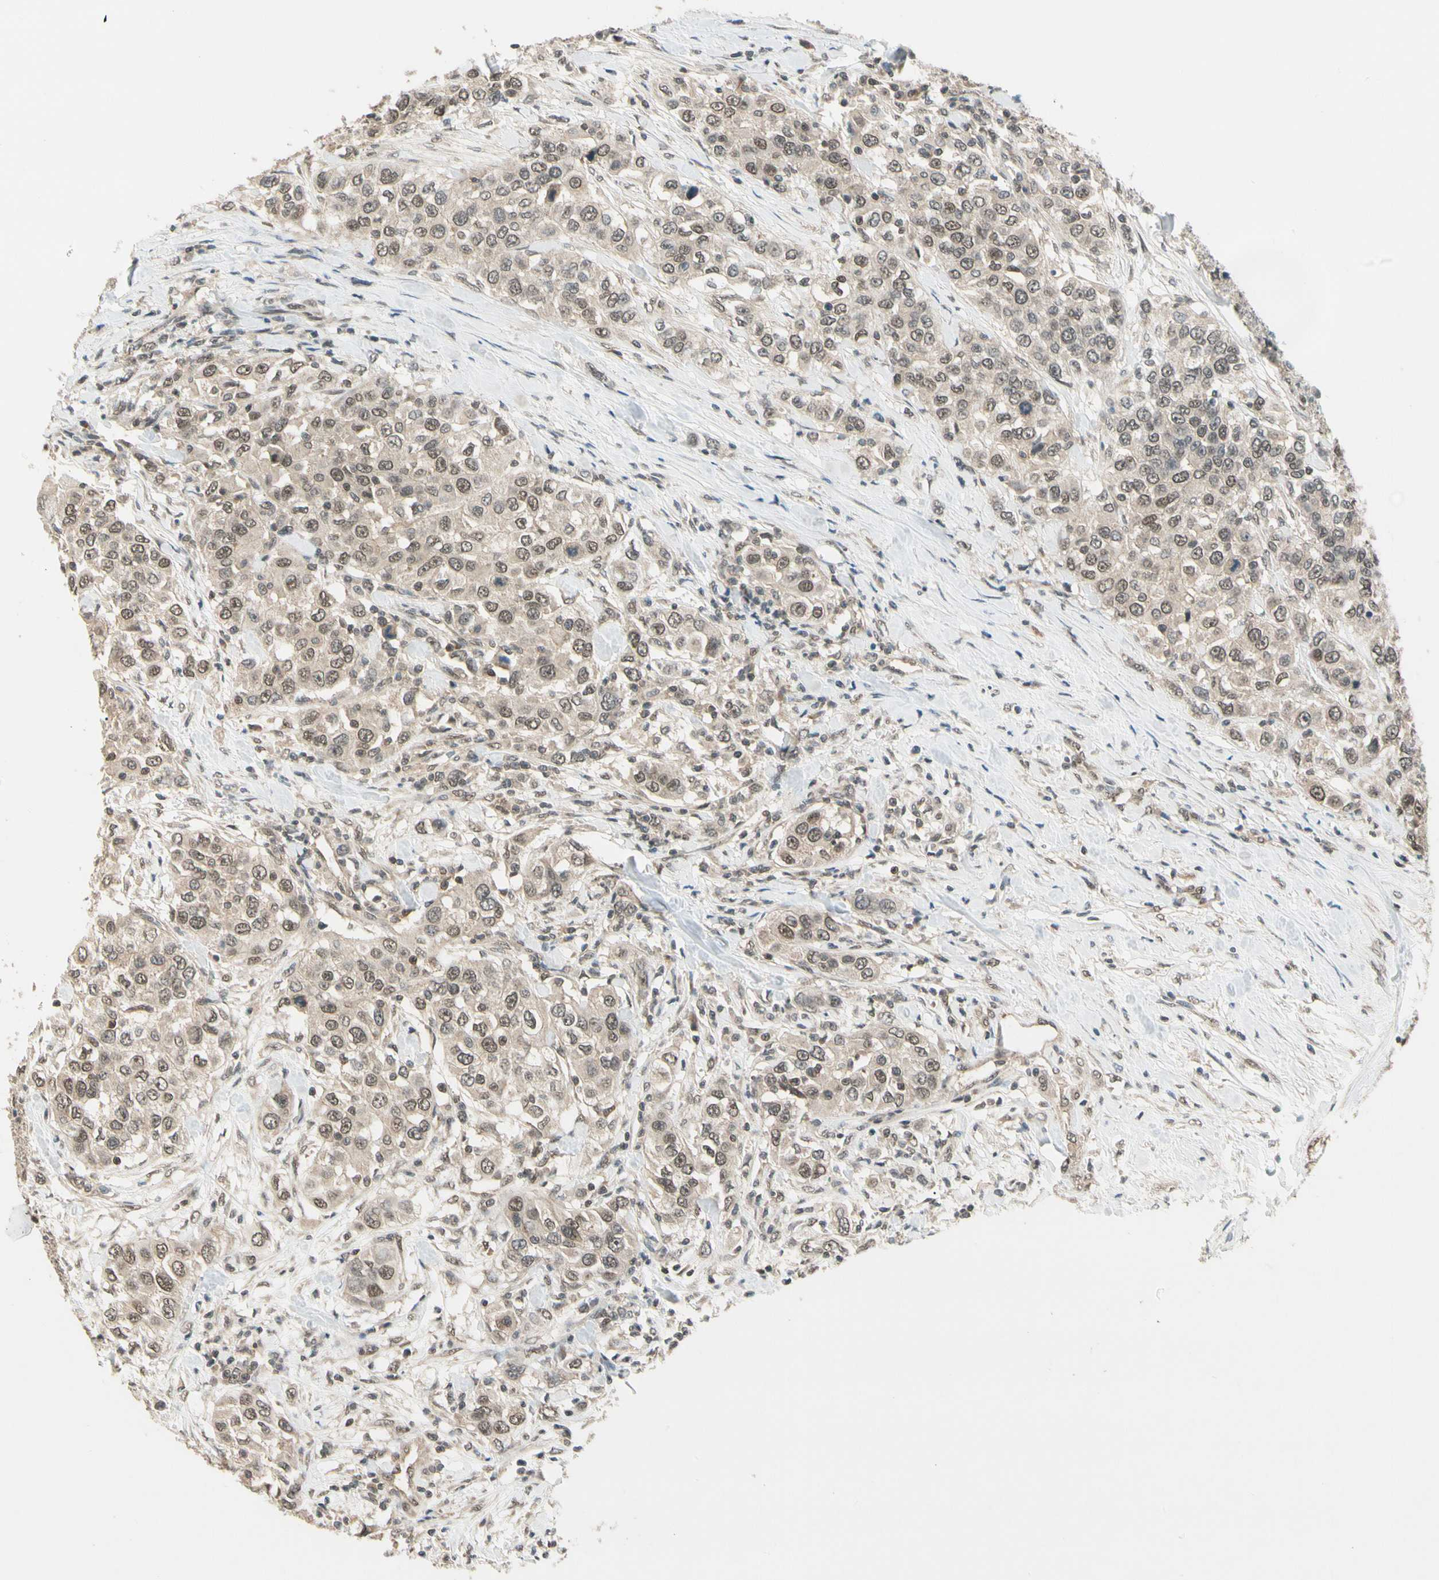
{"staining": {"intensity": "weak", "quantity": ">75%", "location": "cytoplasmic/membranous,nuclear"}, "tissue": "urothelial cancer", "cell_type": "Tumor cells", "image_type": "cancer", "snomed": [{"axis": "morphology", "description": "Urothelial carcinoma, High grade"}, {"axis": "topography", "description": "Urinary bladder"}], "caption": "A micrograph of urothelial cancer stained for a protein demonstrates weak cytoplasmic/membranous and nuclear brown staining in tumor cells.", "gene": "ZSCAN12", "patient": {"sex": "female", "age": 80}}